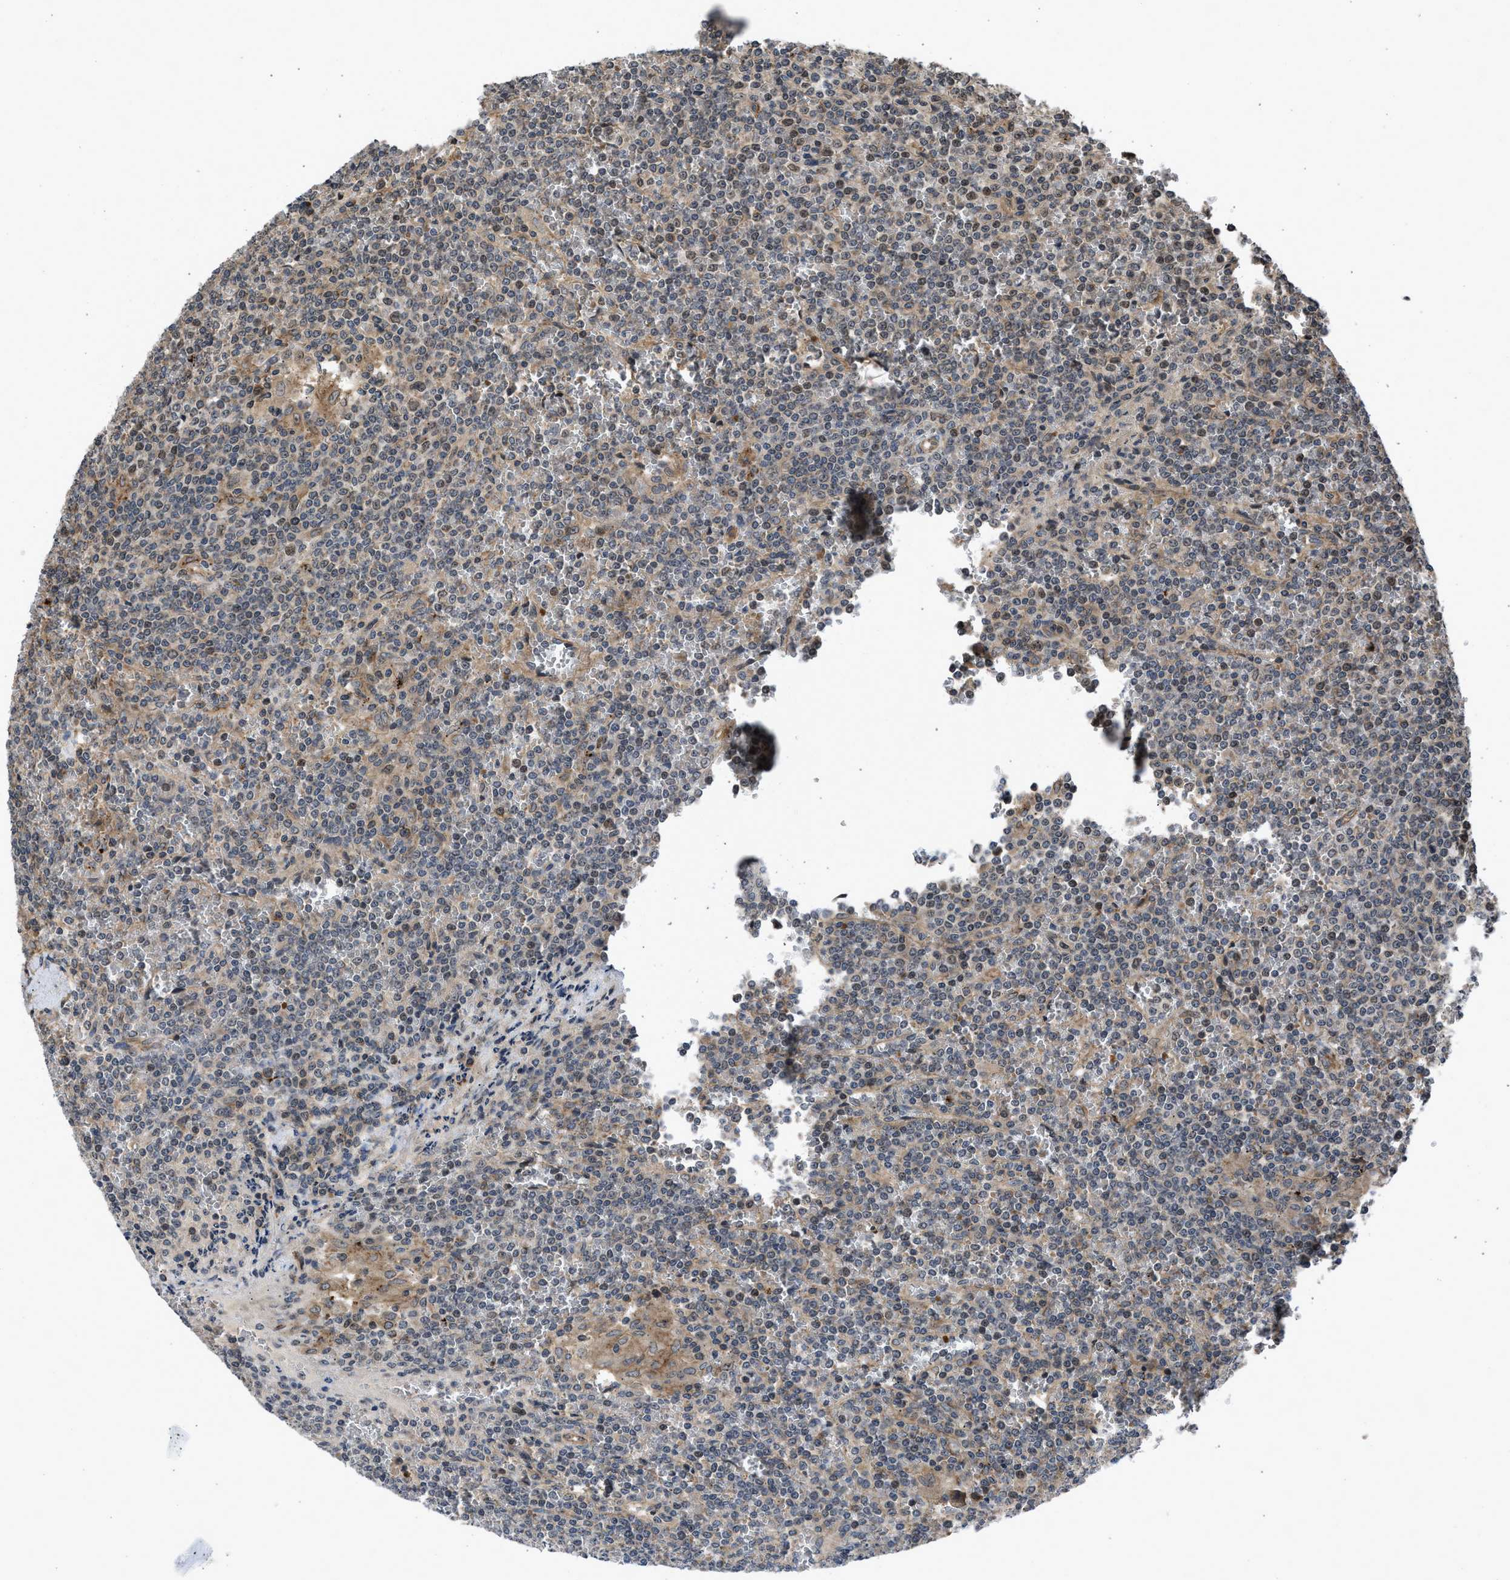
{"staining": {"intensity": "weak", "quantity": "<25%", "location": "cytoplasmic/membranous"}, "tissue": "lymphoma", "cell_type": "Tumor cells", "image_type": "cancer", "snomed": [{"axis": "morphology", "description": "Malignant lymphoma, non-Hodgkin's type, Low grade"}, {"axis": "topography", "description": "Spleen"}], "caption": "Tumor cells show no significant protein expression in low-grade malignant lymphoma, non-Hodgkin's type.", "gene": "GPATCH2L", "patient": {"sex": "female", "age": 19}}